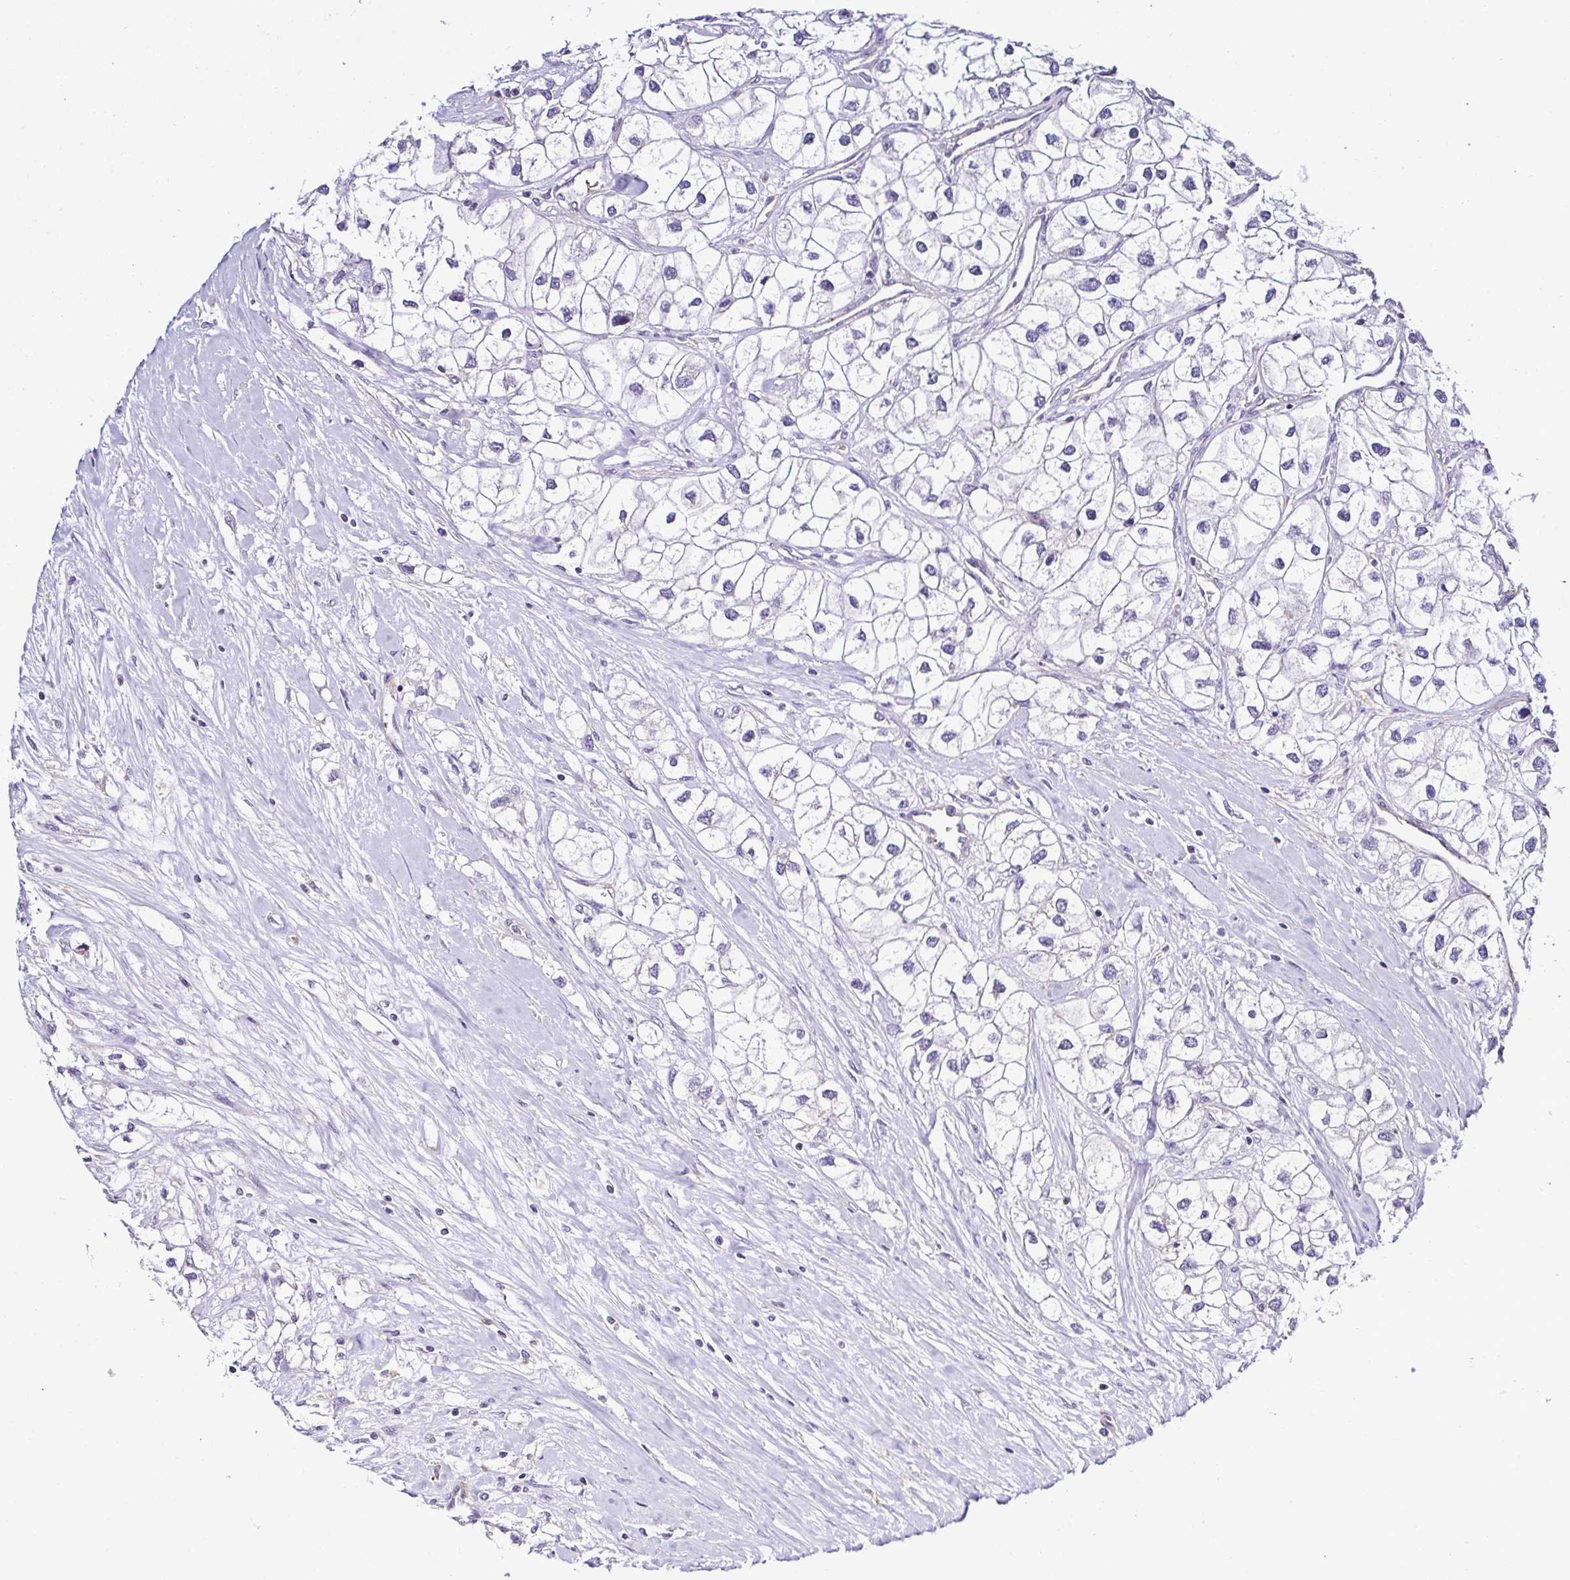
{"staining": {"intensity": "negative", "quantity": "none", "location": "none"}, "tissue": "renal cancer", "cell_type": "Tumor cells", "image_type": "cancer", "snomed": [{"axis": "morphology", "description": "Adenocarcinoma, NOS"}, {"axis": "topography", "description": "Kidney"}], "caption": "Immunohistochemical staining of human renal cancer reveals no significant staining in tumor cells.", "gene": "TNNT2", "patient": {"sex": "male", "age": 59}}